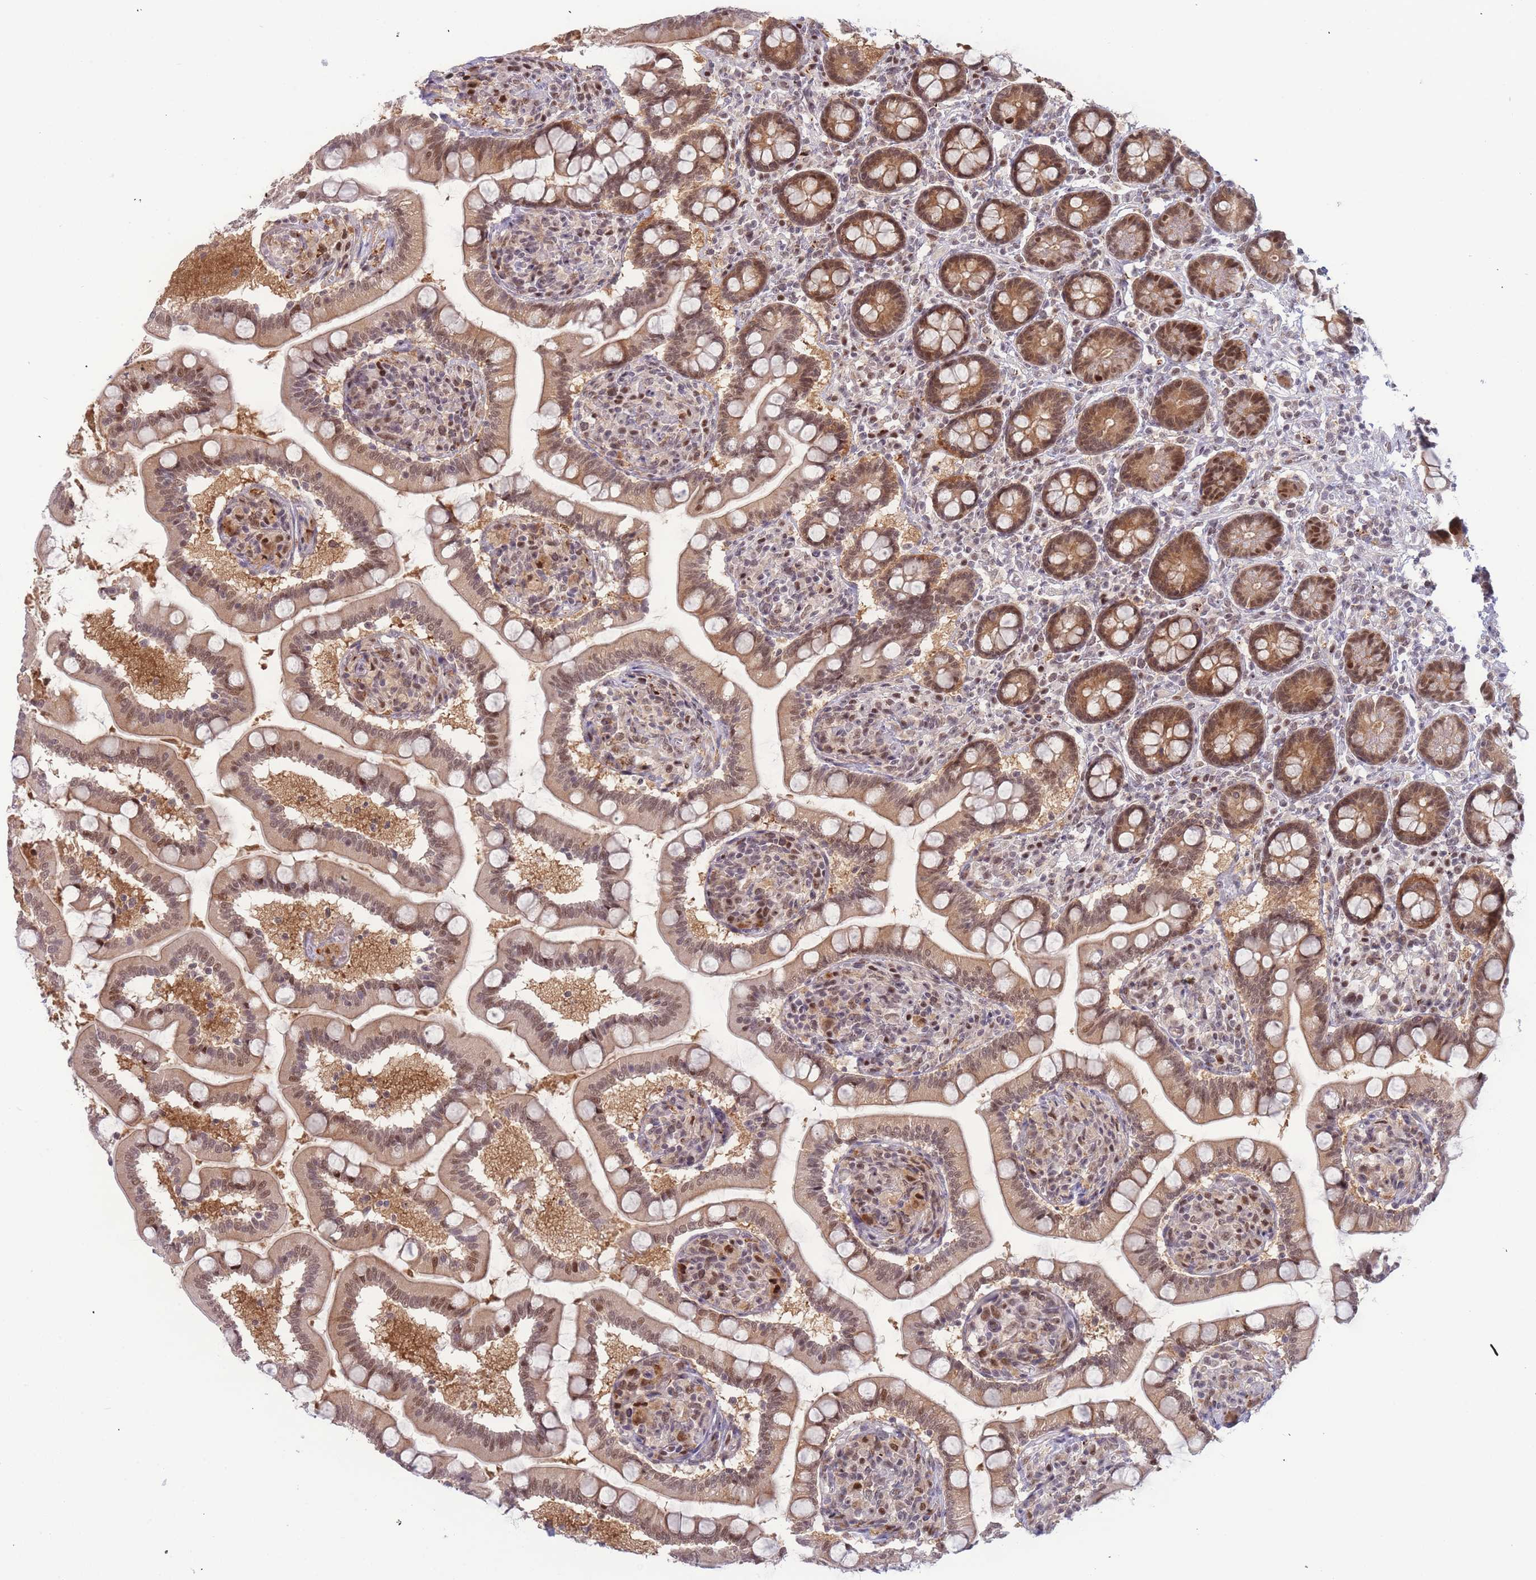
{"staining": {"intensity": "strong", "quantity": ">75%", "location": "cytoplasmic/membranous,nuclear"}, "tissue": "small intestine", "cell_type": "Glandular cells", "image_type": "normal", "snomed": [{"axis": "morphology", "description": "Normal tissue, NOS"}, {"axis": "topography", "description": "Small intestine"}], "caption": "Protein staining of unremarkable small intestine exhibits strong cytoplasmic/membranous,nuclear expression in about >75% of glandular cells.", "gene": "DEAF1", "patient": {"sex": "female", "age": 64}}